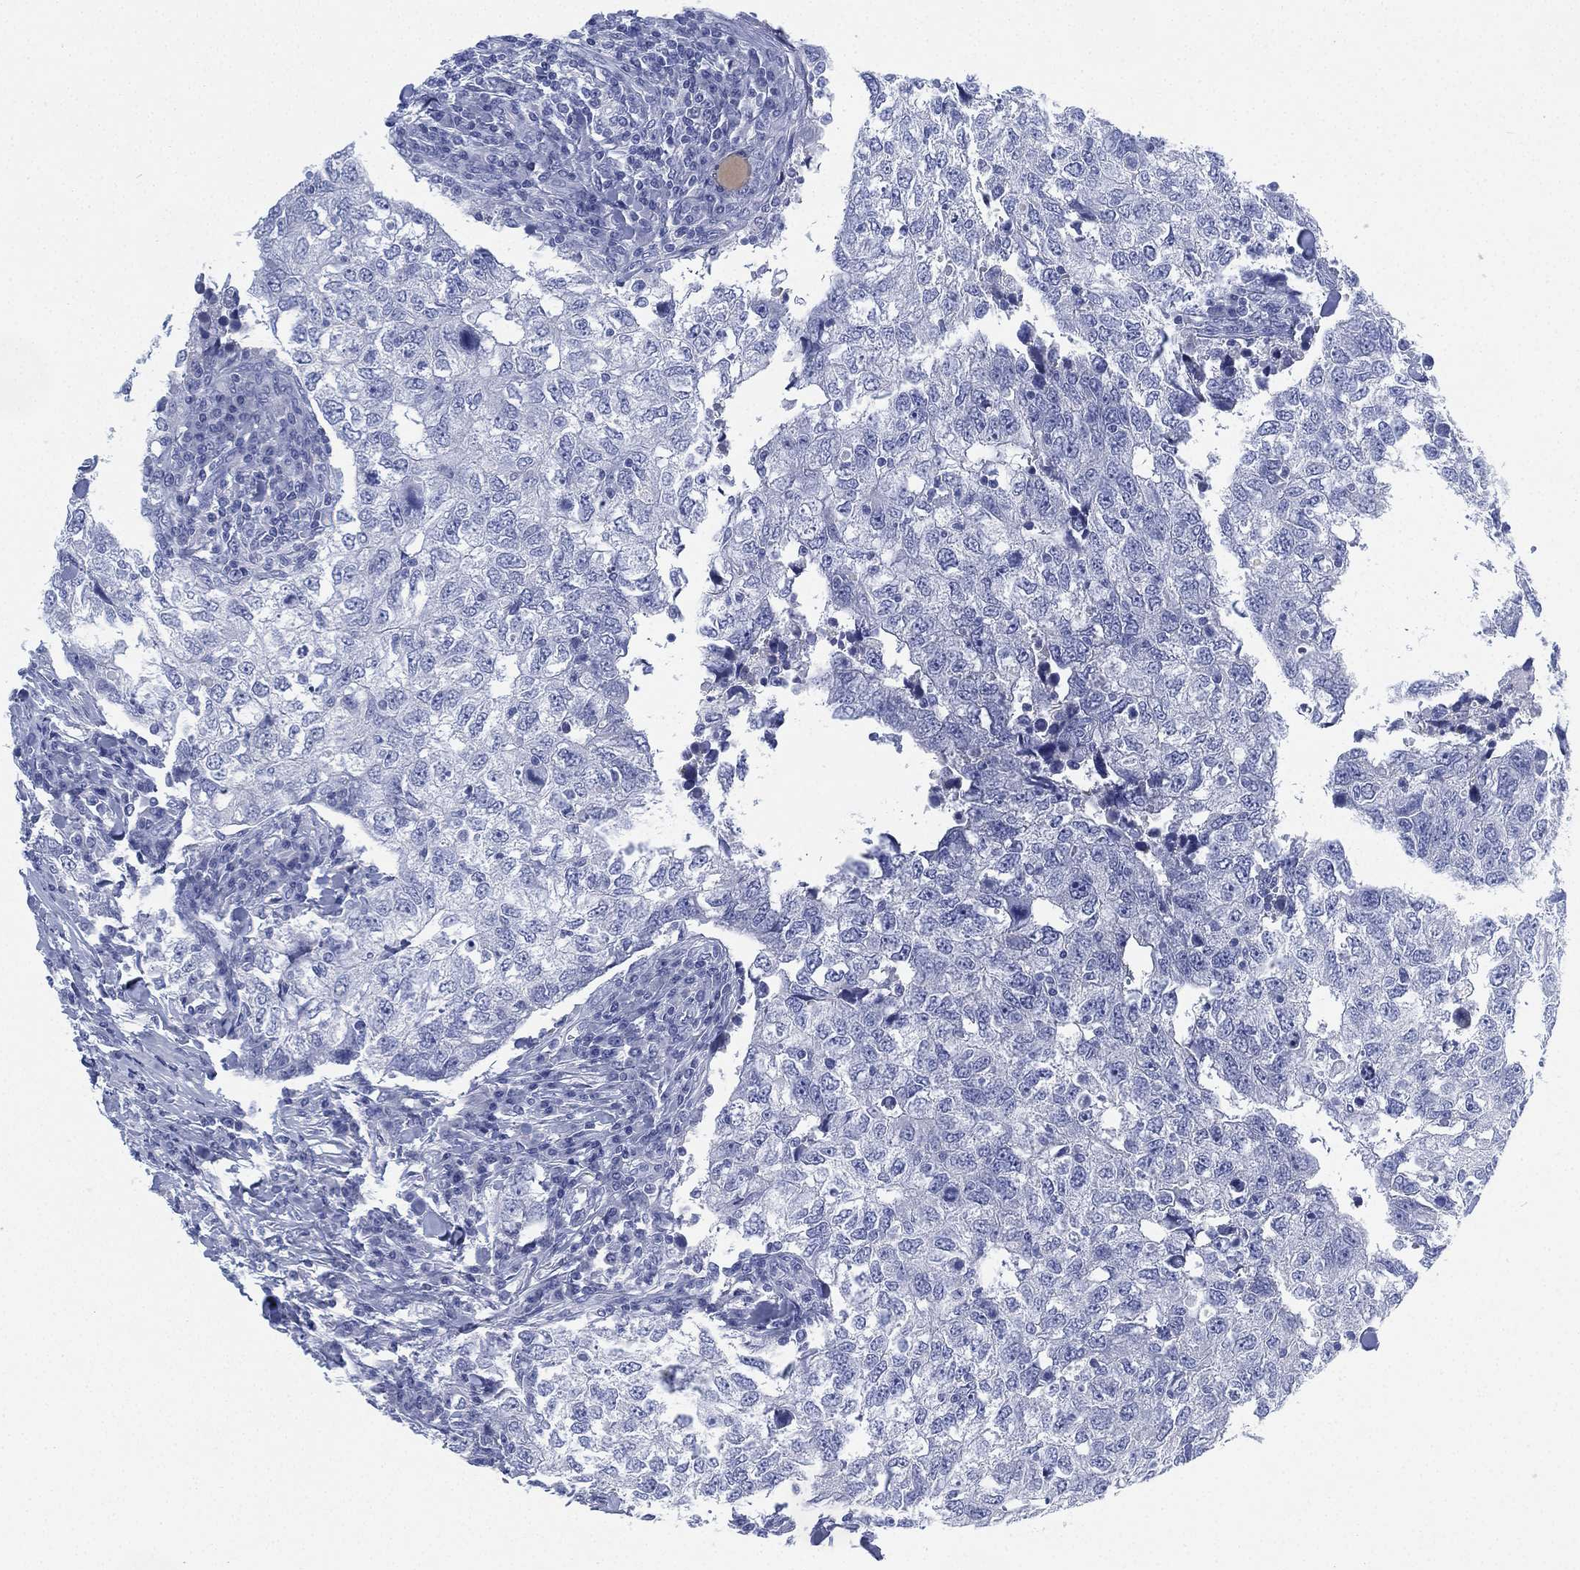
{"staining": {"intensity": "negative", "quantity": "none", "location": "none"}, "tissue": "breast cancer", "cell_type": "Tumor cells", "image_type": "cancer", "snomed": [{"axis": "morphology", "description": "Duct carcinoma"}, {"axis": "topography", "description": "Breast"}], "caption": "Breast cancer (intraductal carcinoma) was stained to show a protein in brown. There is no significant positivity in tumor cells.", "gene": "SLC9C2", "patient": {"sex": "female", "age": 30}}